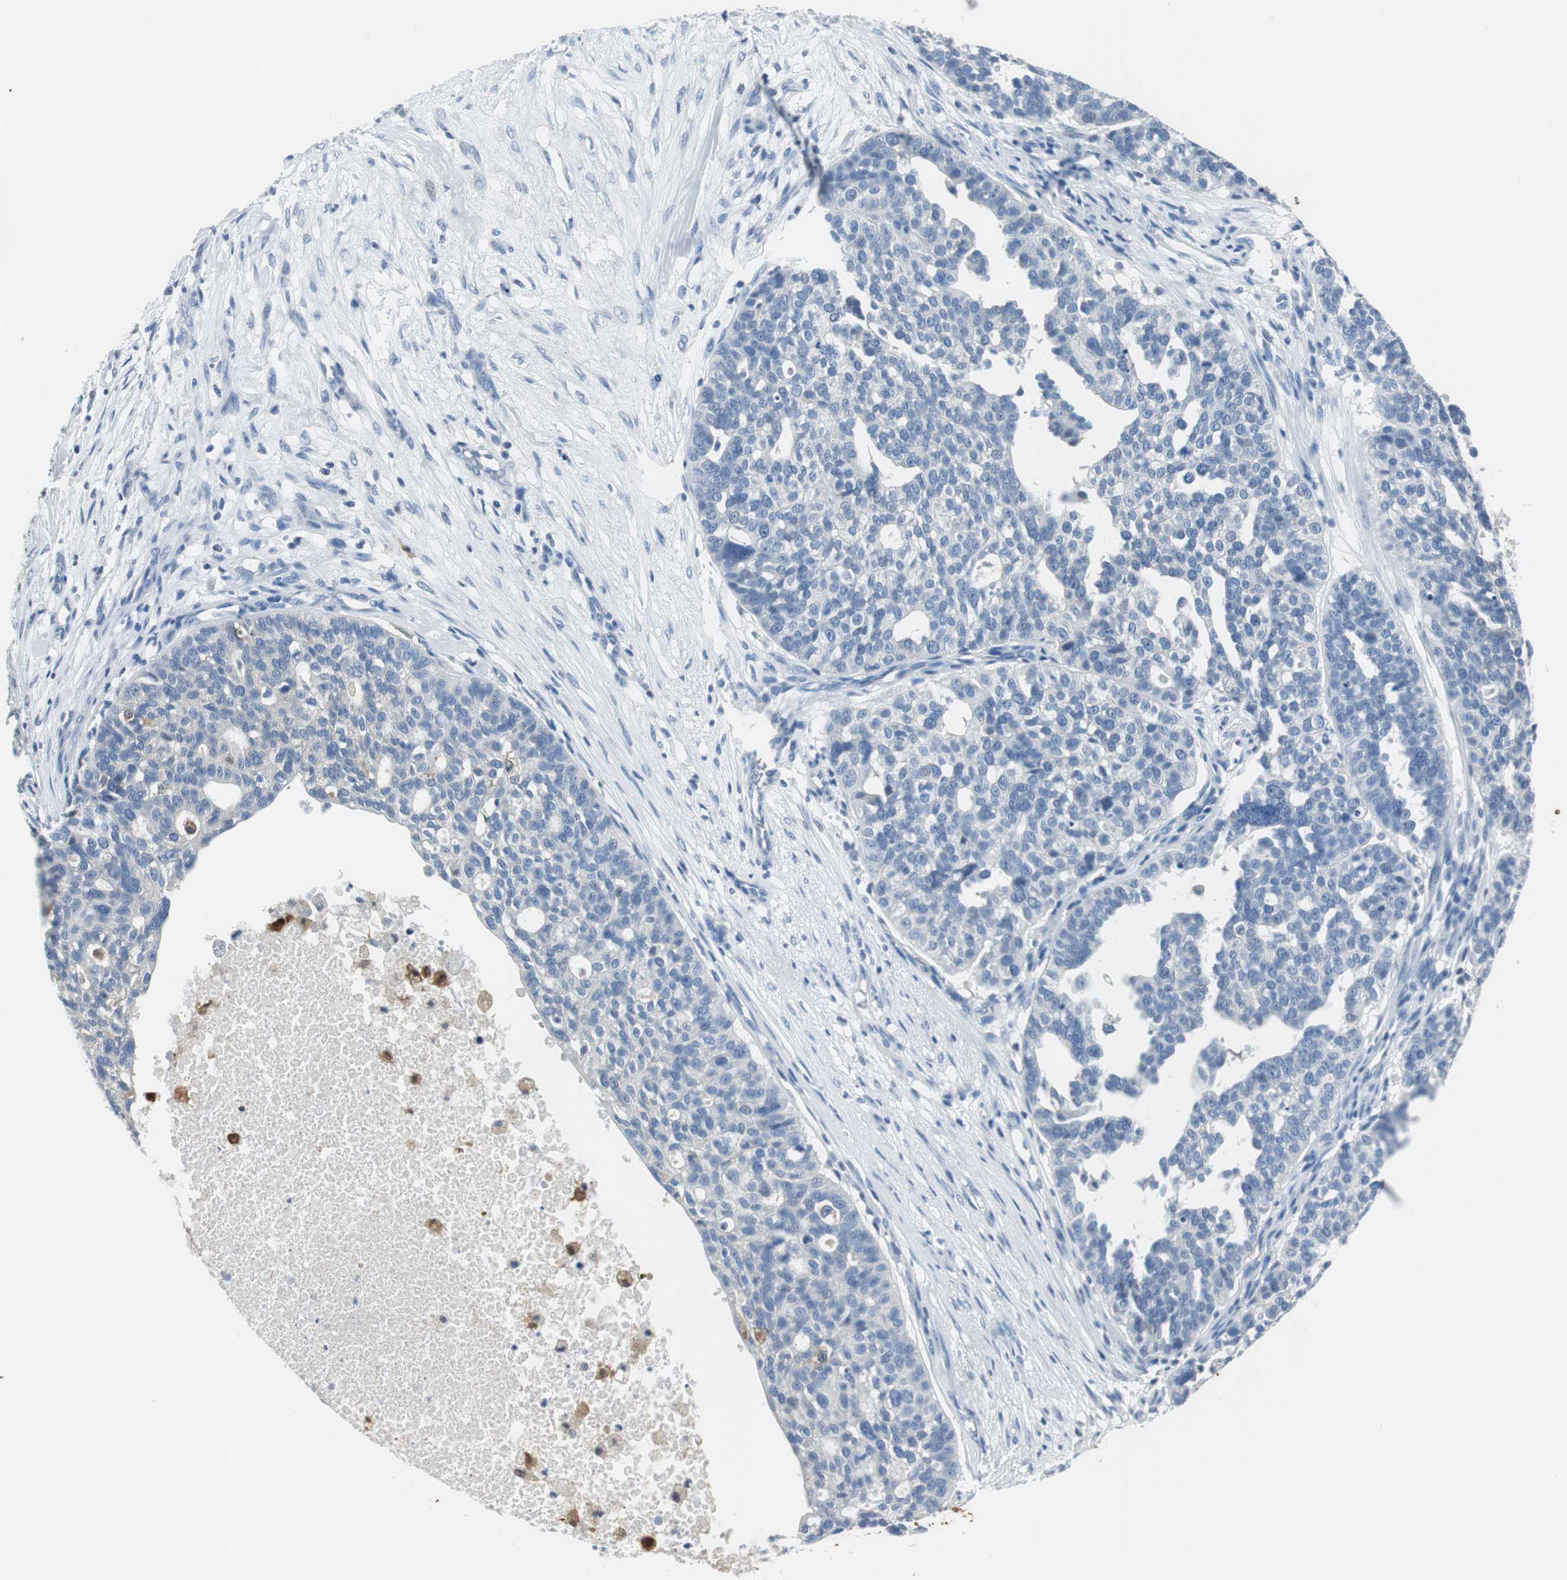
{"staining": {"intensity": "negative", "quantity": "none", "location": "none"}, "tissue": "ovarian cancer", "cell_type": "Tumor cells", "image_type": "cancer", "snomed": [{"axis": "morphology", "description": "Cystadenocarcinoma, serous, NOS"}, {"axis": "topography", "description": "Ovary"}], "caption": "IHC image of human serous cystadenocarcinoma (ovarian) stained for a protein (brown), which shows no staining in tumor cells.", "gene": "FBP1", "patient": {"sex": "female", "age": 59}}